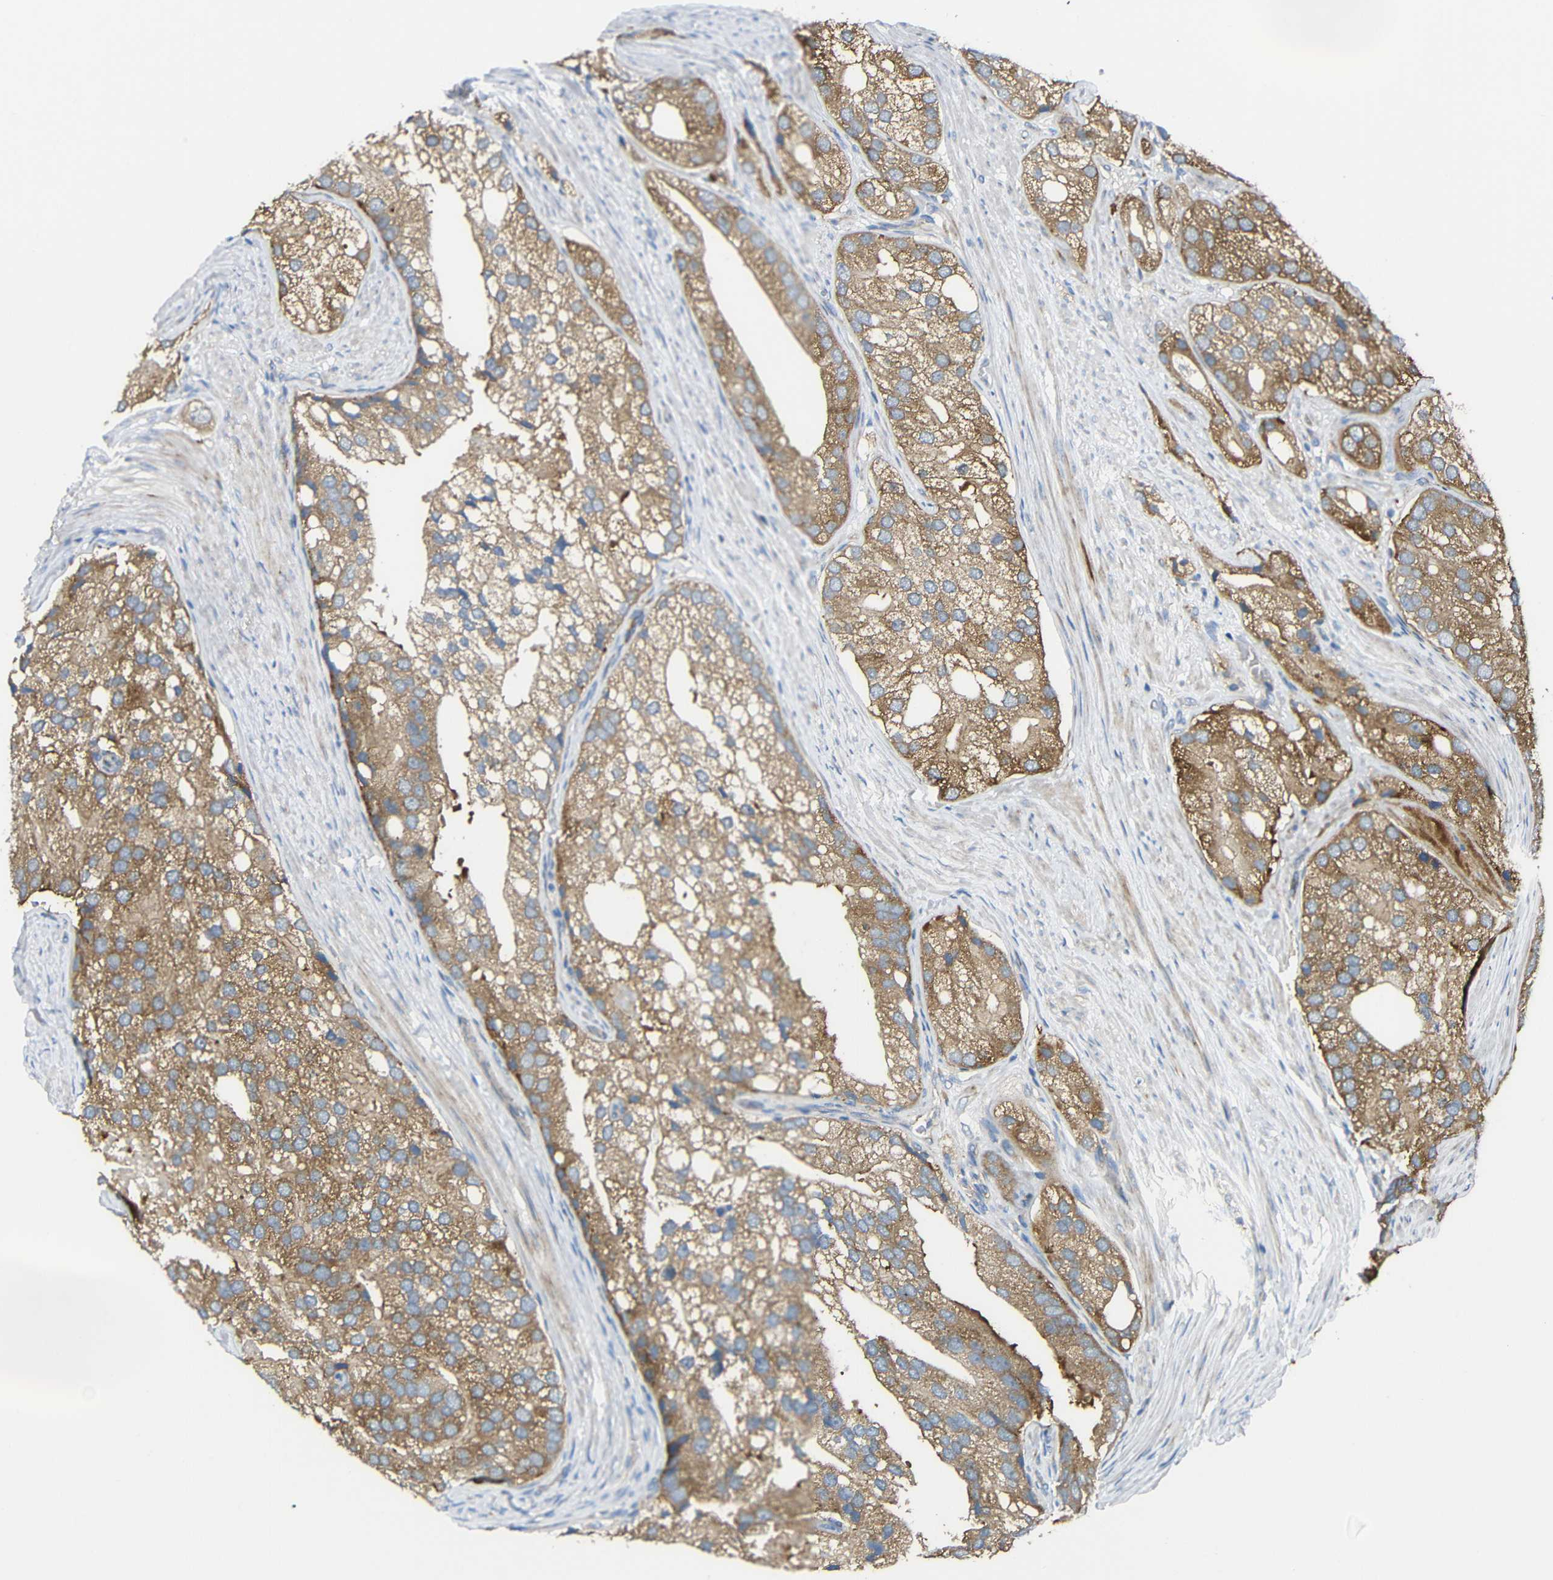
{"staining": {"intensity": "moderate", "quantity": ">75%", "location": "cytoplasmic/membranous"}, "tissue": "prostate cancer", "cell_type": "Tumor cells", "image_type": "cancer", "snomed": [{"axis": "morphology", "description": "Adenocarcinoma, Low grade"}, {"axis": "topography", "description": "Prostate"}], "caption": "Immunohistochemistry image of human prostate cancer stained for a protein (brown), which demonstrates medium levels of moderate cytoplasmic/membranous expression in about >75% of tumor cells.", "gene": "SYPL1", "patient": {"sex": "male", "age": 69}}